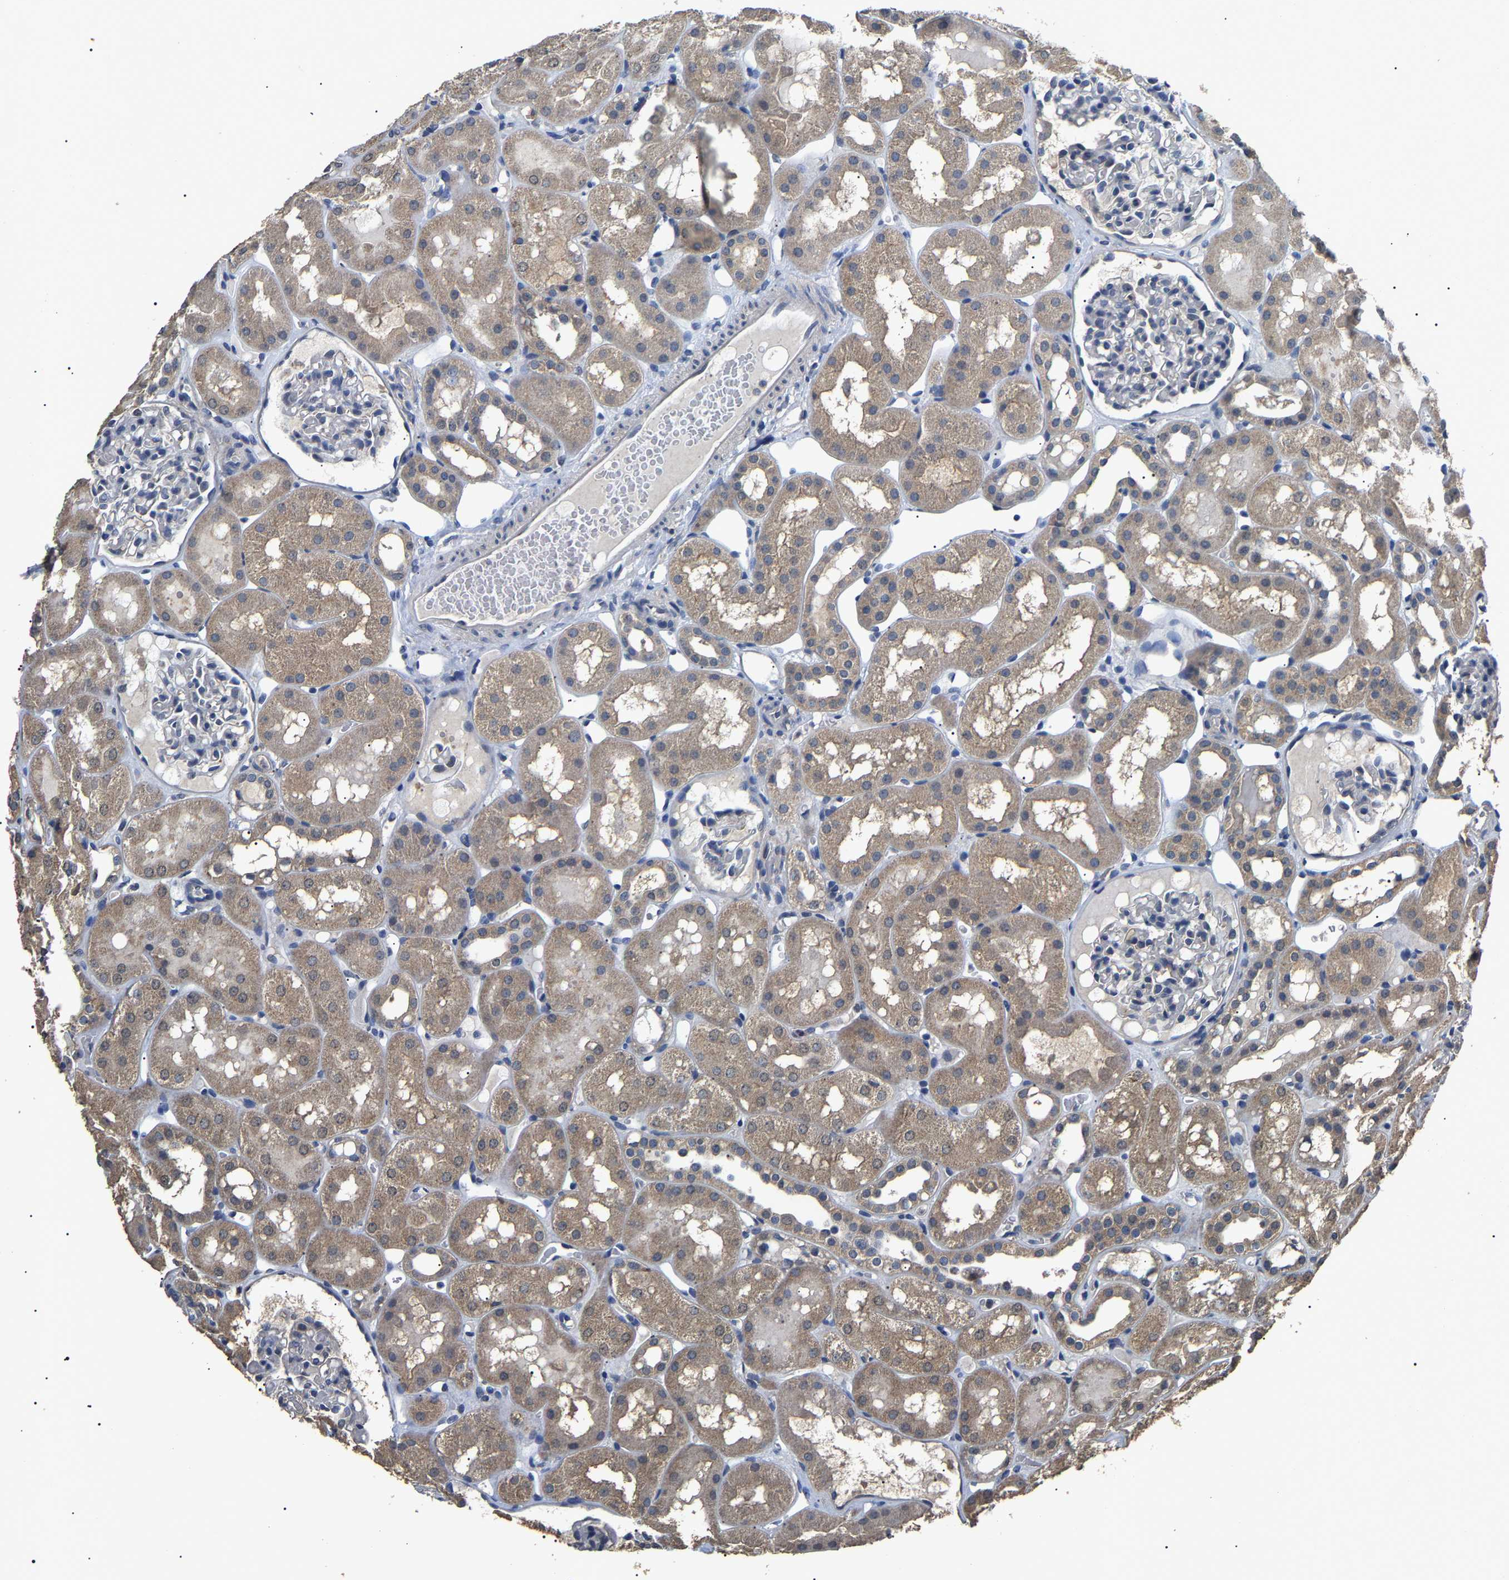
{"staining": {"intensity": "negative", "quantity": "none", "location": "none"}, "tissue": "kidney", "cell_type": "Cells in glomeruli", "image_type": "normal", "snomed": [{"axis": "morphology", "description": "Normal tissue, NOS"}, {"axis": "topography", "description": "Kidney"}, {"axis": "topography", "description": "Urinary bladder"}], "caption": "The micrograph demonstrates no staining of cells in glomeruli in normal kidney. (Stains: DAB immunohistochemistry (IHC) with hematoxylin counter stain, Microscopy: brightfield microscopy at high magnification).", "gene": "PSMD8", "patient": {"sex": "male", "age": 16}}